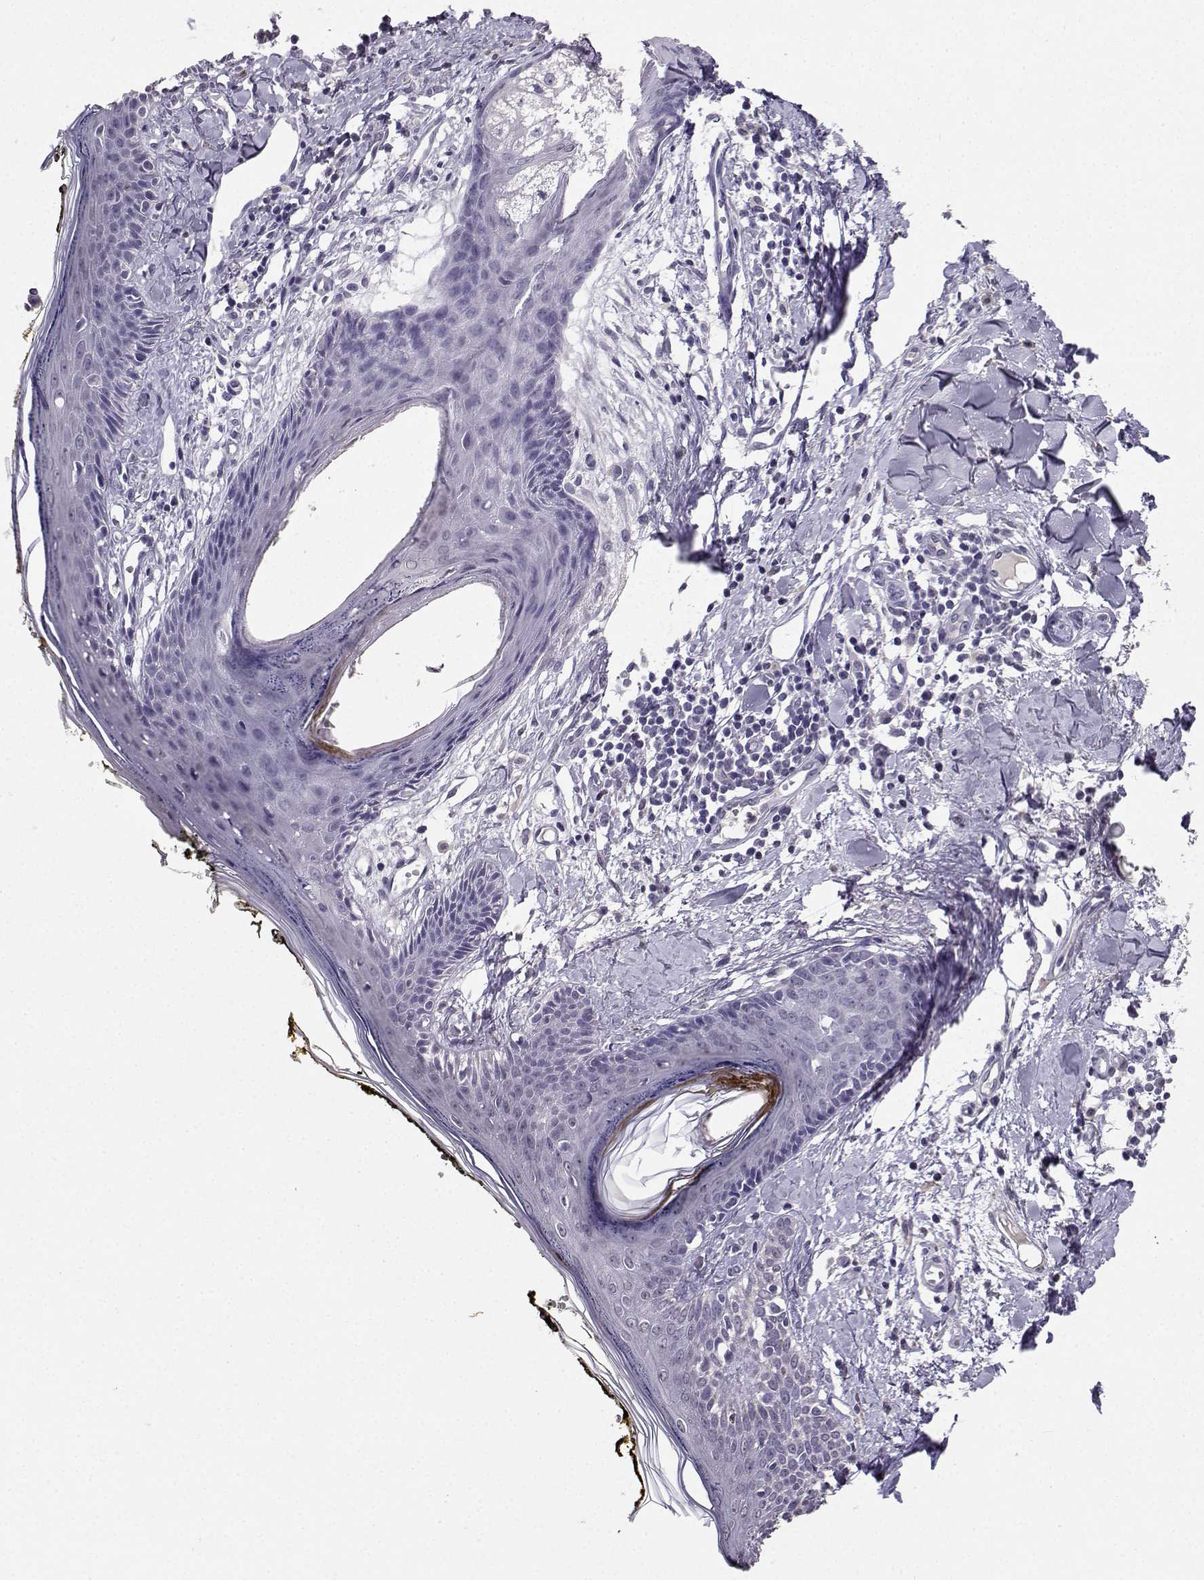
{"staining": {"intensity": "negative", "quantity": "none", "location": "none"}, "tissue": "skin", "cell_type": "Fibroblasts", "image_type": "normal", "snomed": [{"axis": "morphology", "description": "Normal tissue, NOS"}, {"axis": "topography", "description": "Skin"}], "caption": "Immunohistochemistry image of unremarkable skin: skin stained with DAB shows no significant protein positivity in fibroblasts.", "gene": "SPAG11A", "patient": {"sex": "male", "age": 76}}